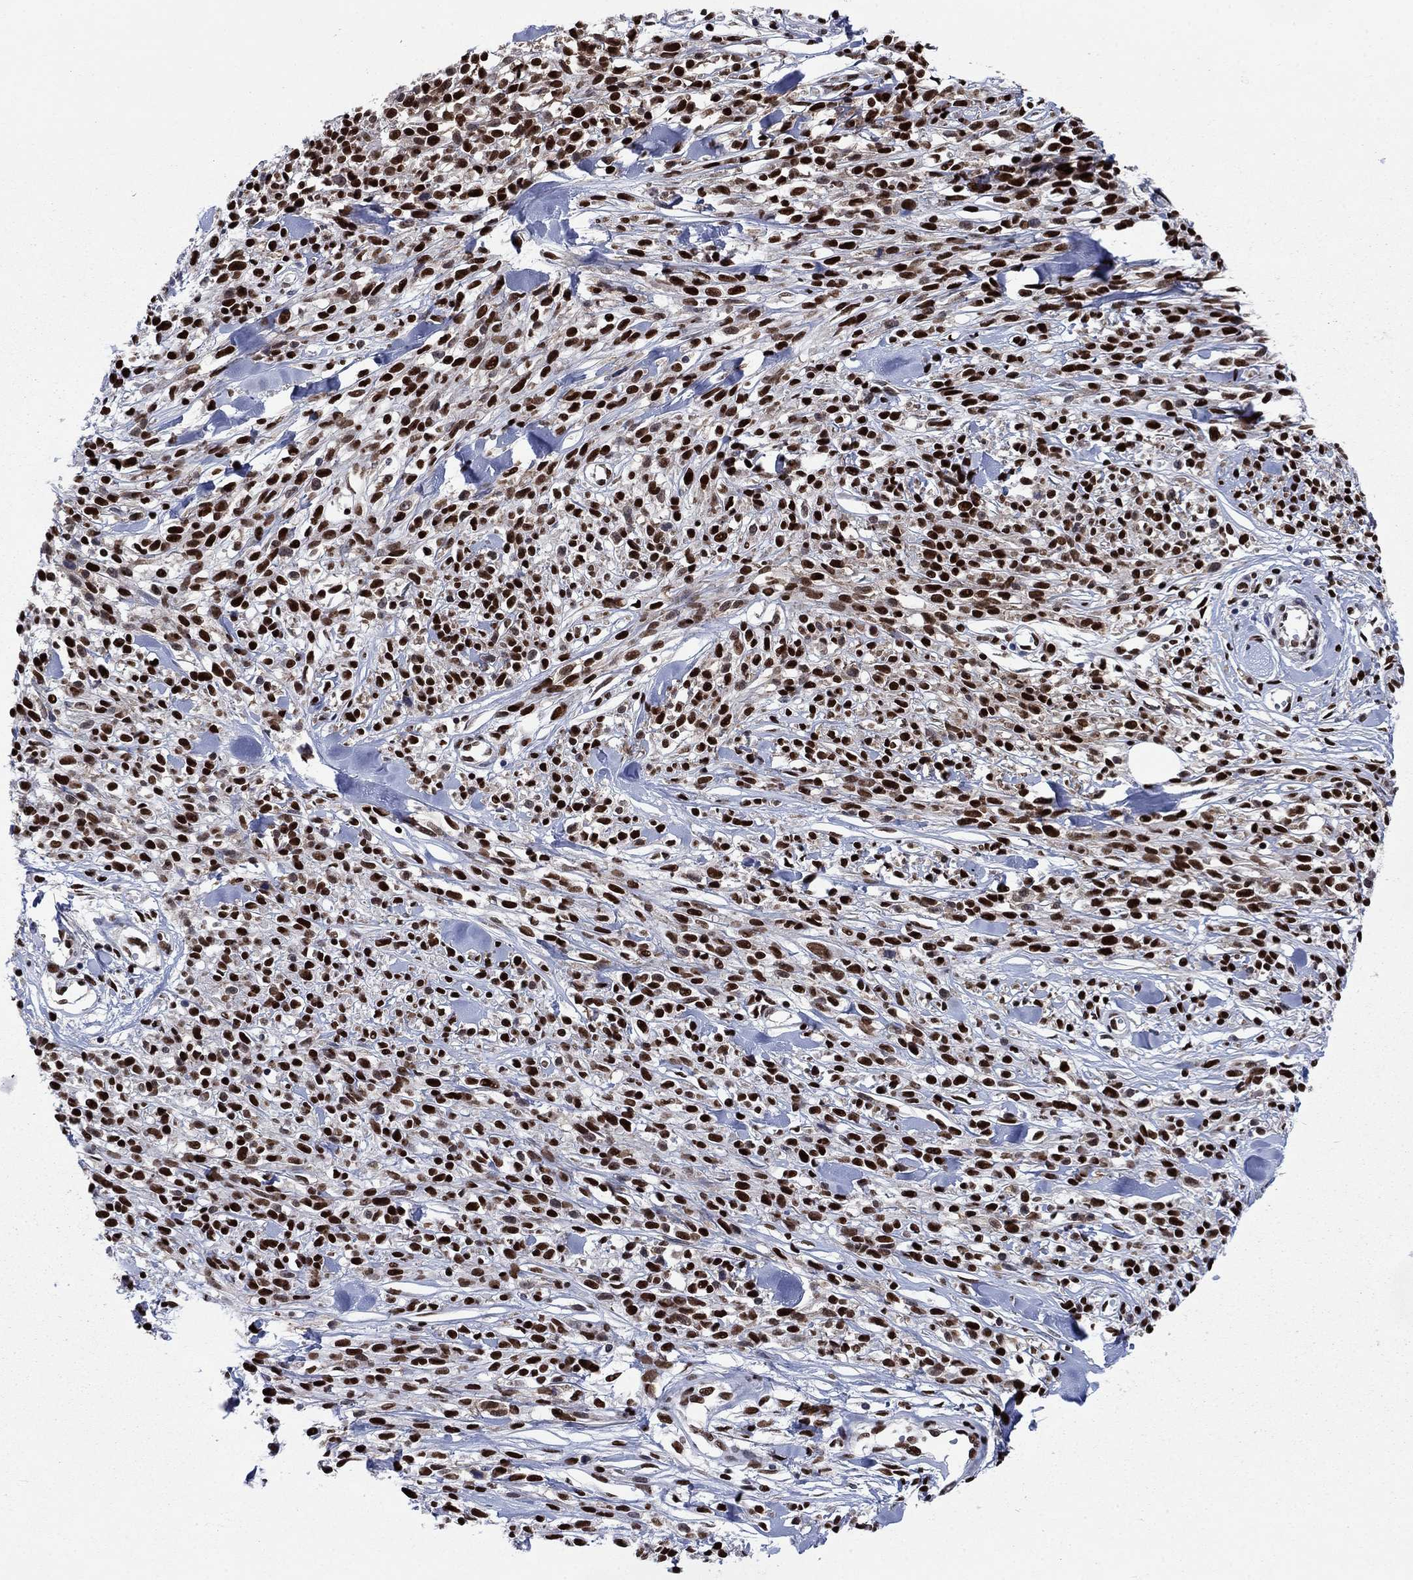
{"staining": {"intensity": "strong", "quantity": ">75%", "location": "nuclear"}, "tissue": "melanoma", "cell_type": "Tumor cells", "image_type": "cancer", "snomed": [{"axis": "morphology", "description": "Malignant melanoma, NOS"}, {"axis": "topography", "description": "Skin"}, {"axis": "topography", "description": "Skin of trunk"}], "caption": "Immunohistochemical staining of human melanoma displays high levels of strong nuclear protein positivity in about >75% of tumor cells.", "gene": "RPRD1B", "patient": {"sex": "male", "age": 74}}